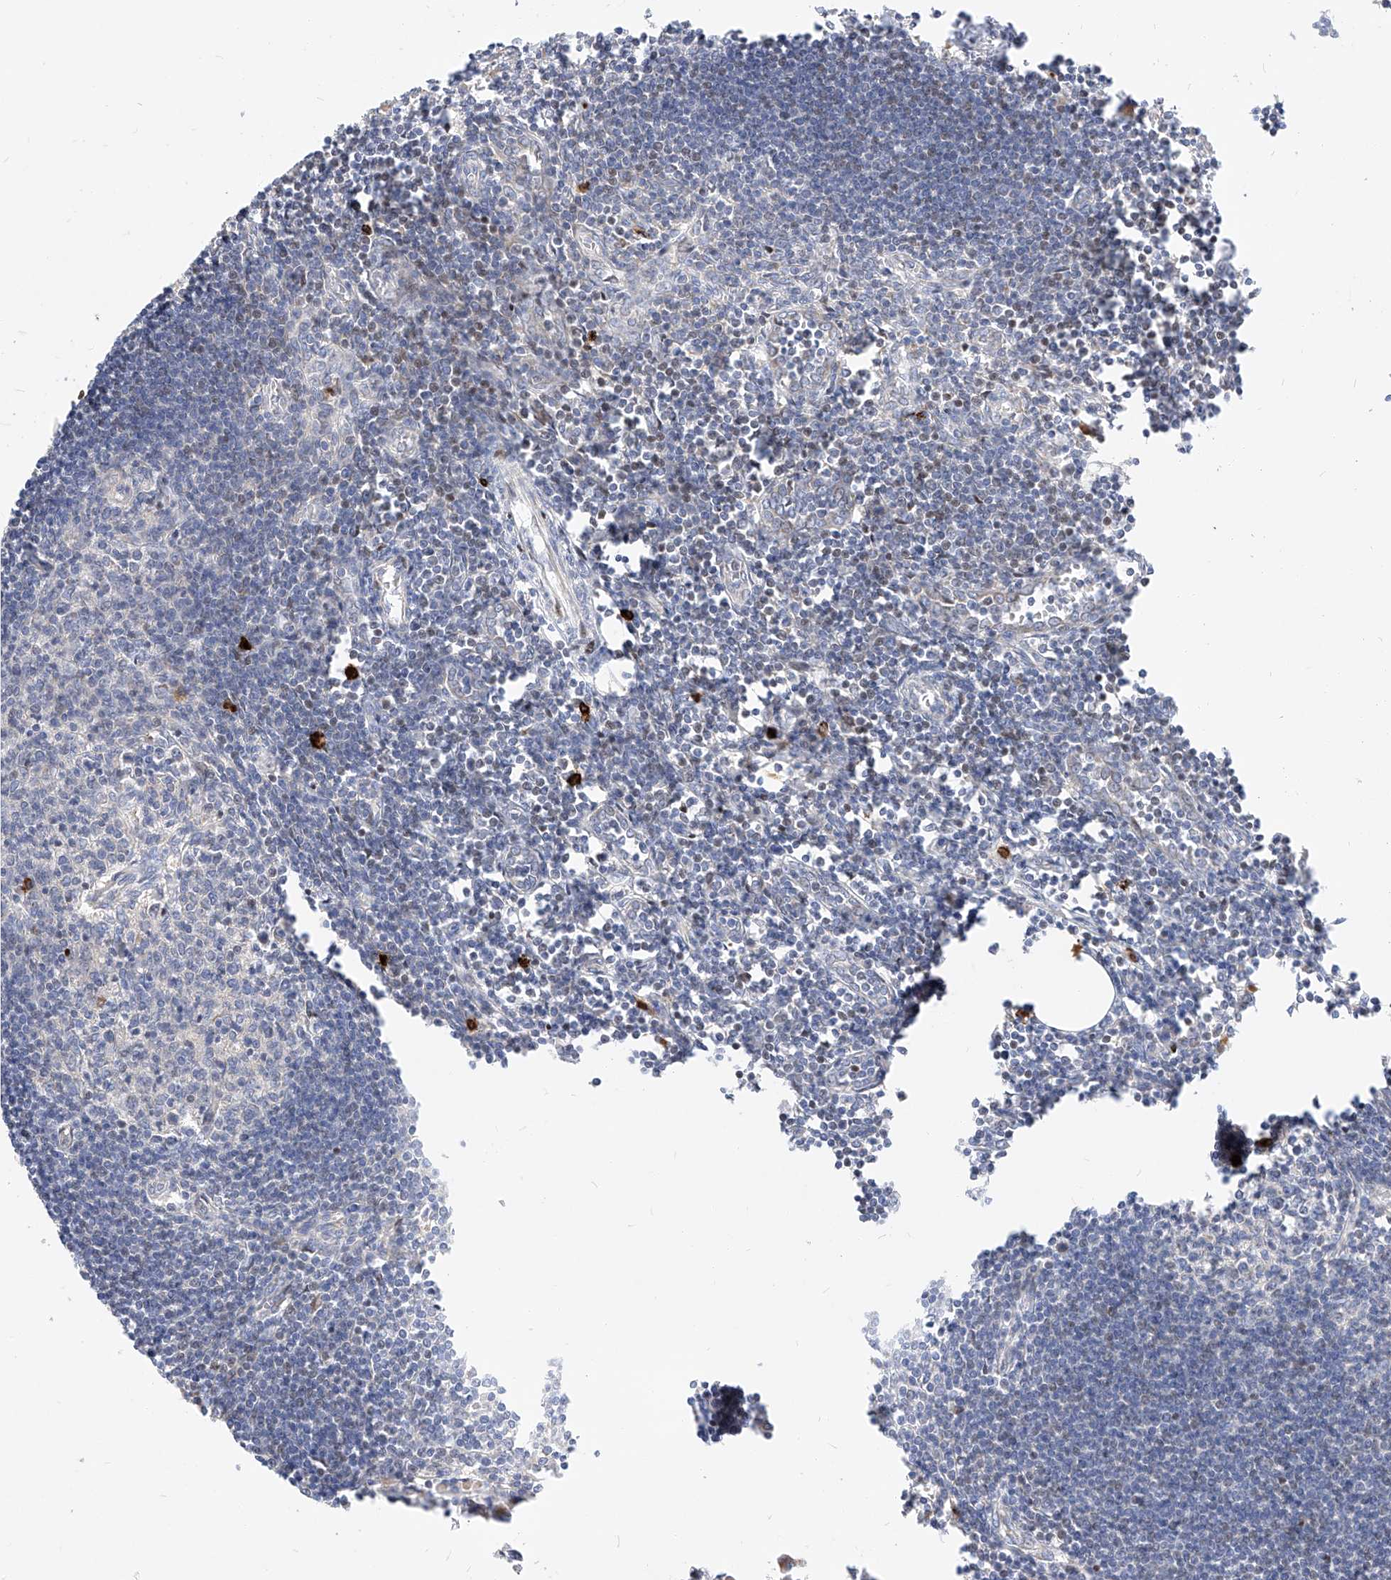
{"staining": {"intensity": "moderate", "quantity": "<25%", "location": "cytoplasmic/membranous"}, "tissue": "lymph node", "cell_type": "Germinal center cells", "image_type": "normal", "snomed": [{"axis": "morphology", "description": "Normal tissue, NOS"}, {"axis": "morphology", "description": "Malignant melanoma, Metastatic site"}, {"axis": "topography", "description": "Lymph node"}], "caption": "Approximately <25% of germinal center cells in unremarkable lymph node demonstrate moderate cytoplasmic/membranous protein expression as visualized by brown immunohistochemical staining.", "gene": "OSGEPL1", "patient": {"sex": "male", "age": 41}}